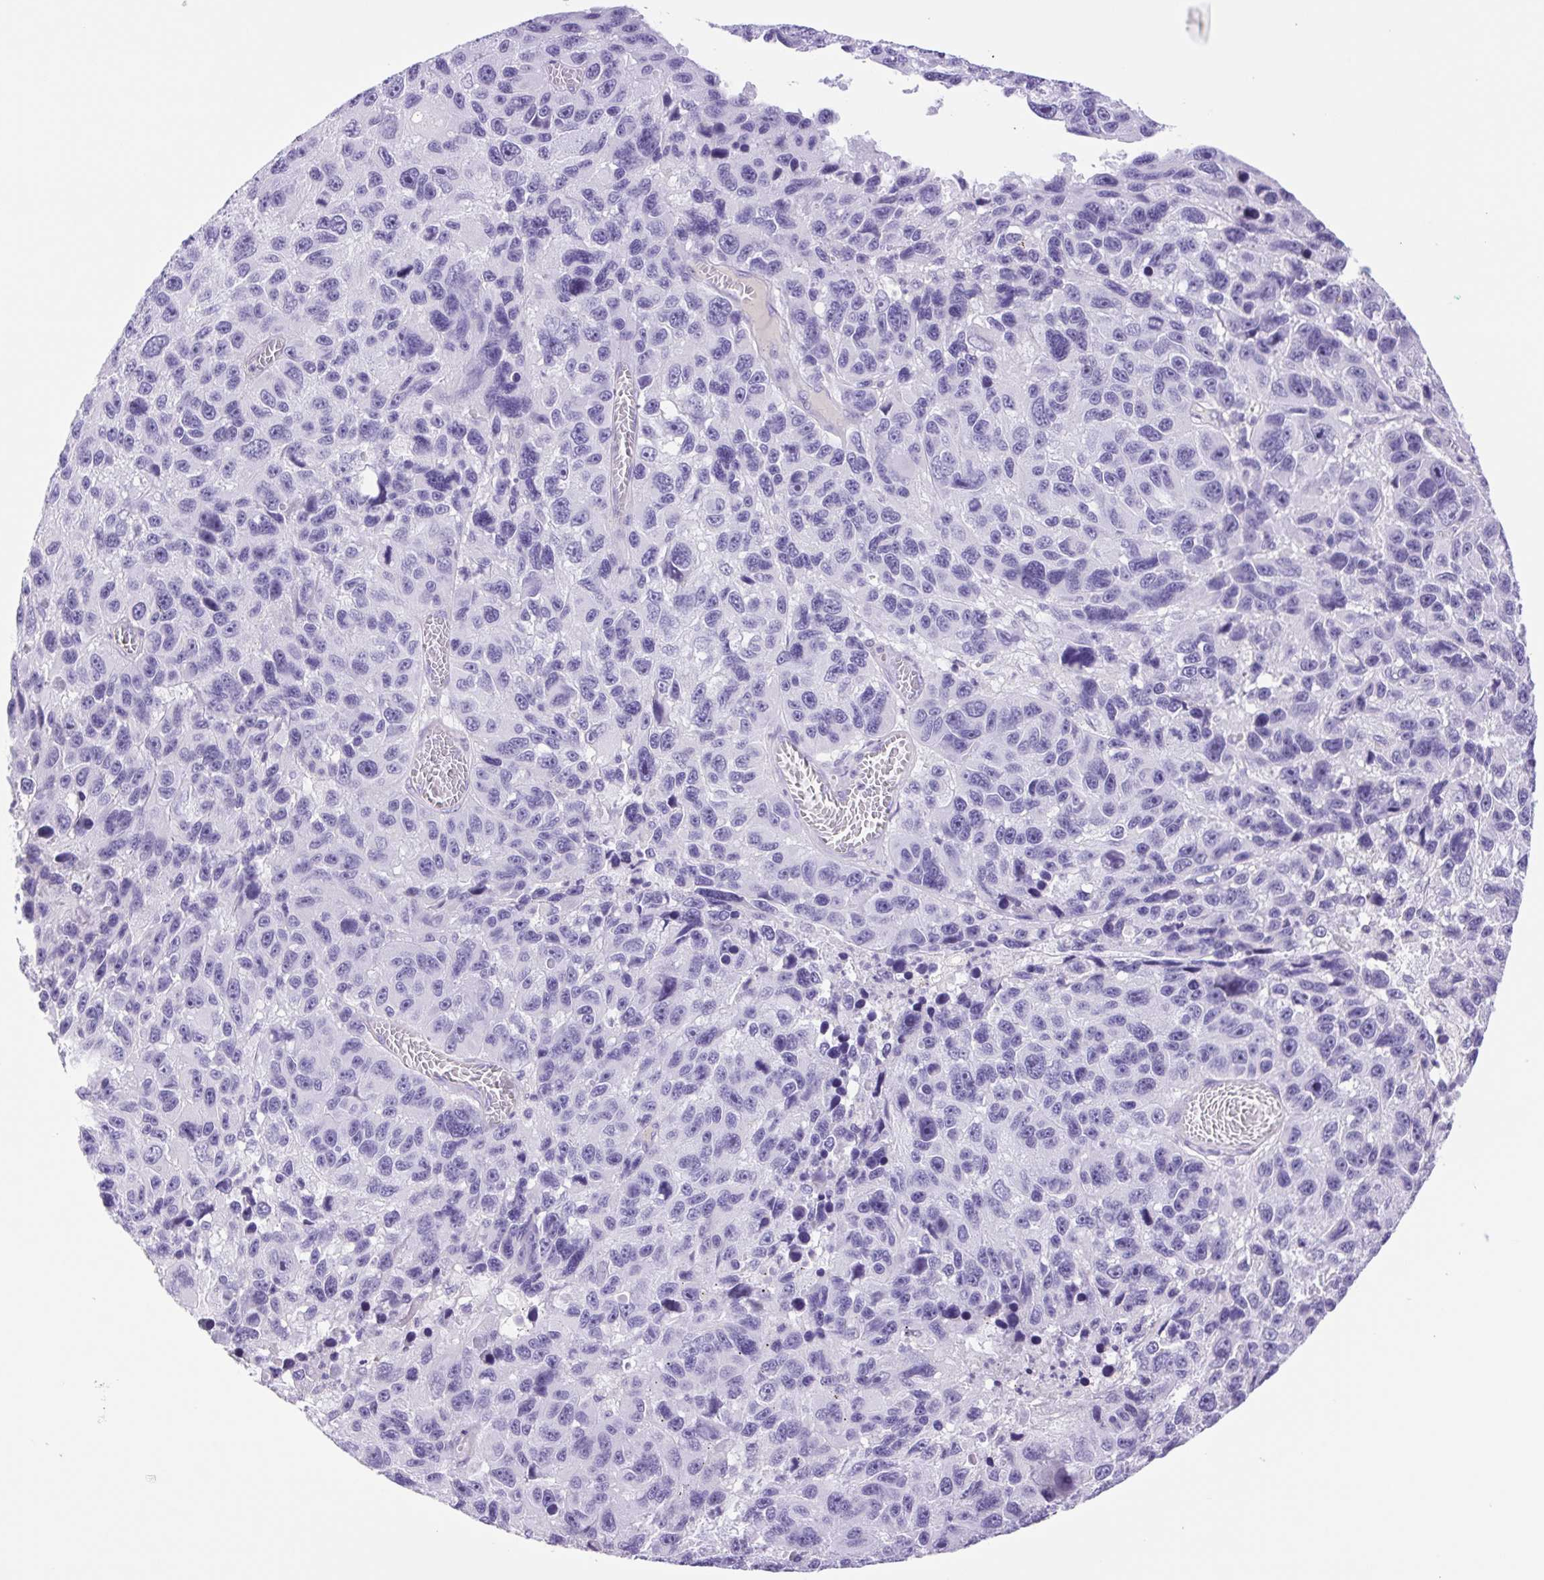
{"staining": {"intensity": "negative", "quantity": "none", "location": "none"}, "tissue": "melanoma", "cell_type": "Tumor cells", "image_type": "cancer", "snomed": [{"axis": "morphology", "description": "Malignant melanoma, NOS"}, {"axis": "topography", "description": "Skin"}], "caption": "Tumor cells show no significant protein staining in melanoma. (Stains: DAB immunohistochemistry with hematoxylin counter stain, Microscopy: brightfield microscopy at high magnification).", "gene": "CDSN", "patient": {"sex": "male", "age": 53}}